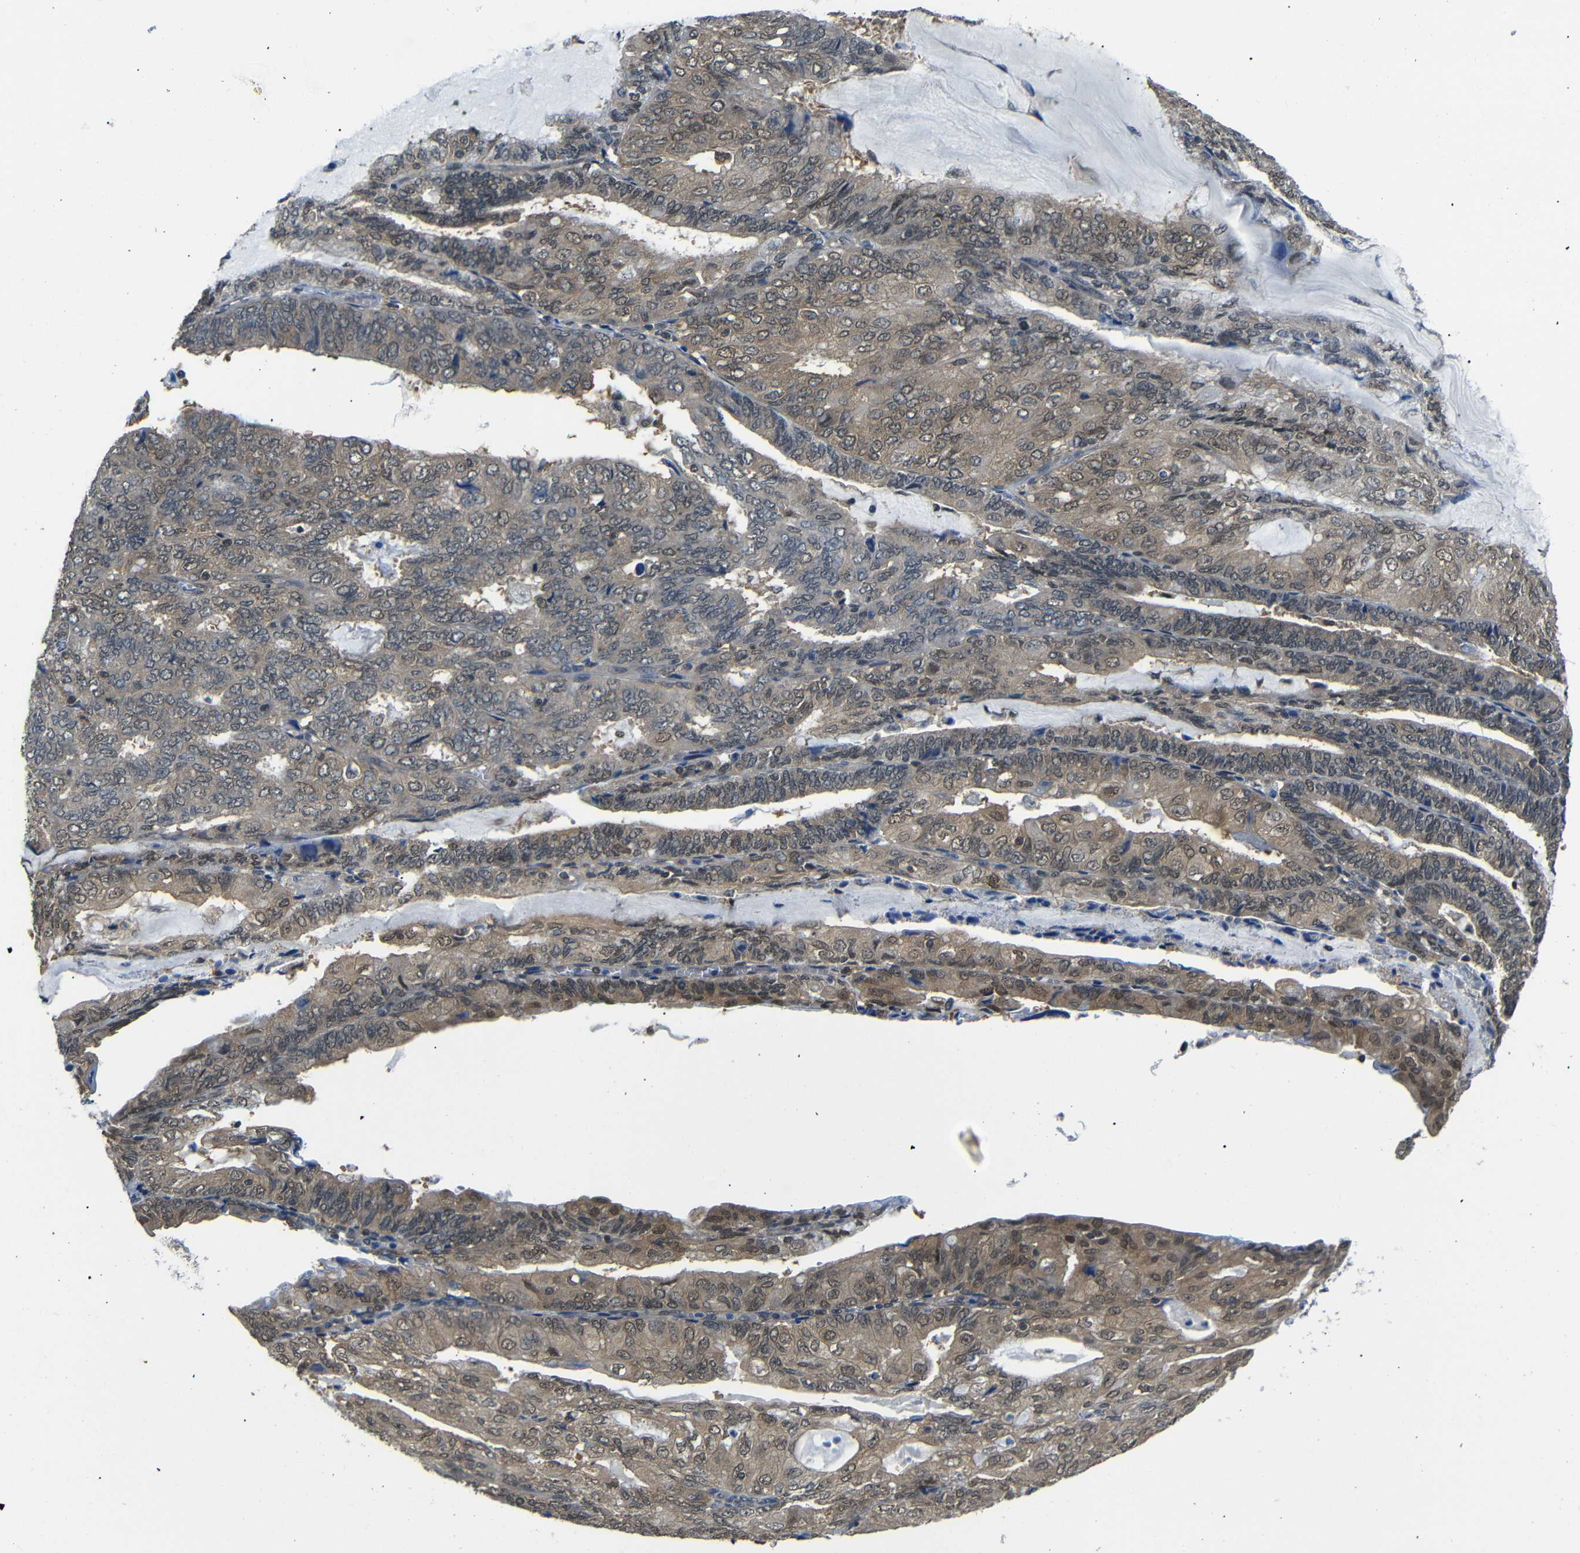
{"staining": {"intensity": "moderate", "quantity": ">75%", "location": "cytoplasmic/membranous,nuclear"}, "tissue": "endometrial cancer", "cell_type": "Tumor cells", "image_type": "cancer", "snomed": [{"axis": "morphology", "description": "Adenocarcinoma, NOS"}, {"axis": "topography", "description": "Endometrium"}], "caption": "High-power microscopy captured an immunohistochemistry (IHC) histopathology image of endometrial cancer, revealing moderate cytoplasmic/membranous and nuclear positivity in approximately >75% of tumor cells.", "gene": "UBXN1", "patient": {"sex": "female", "age": 81}}